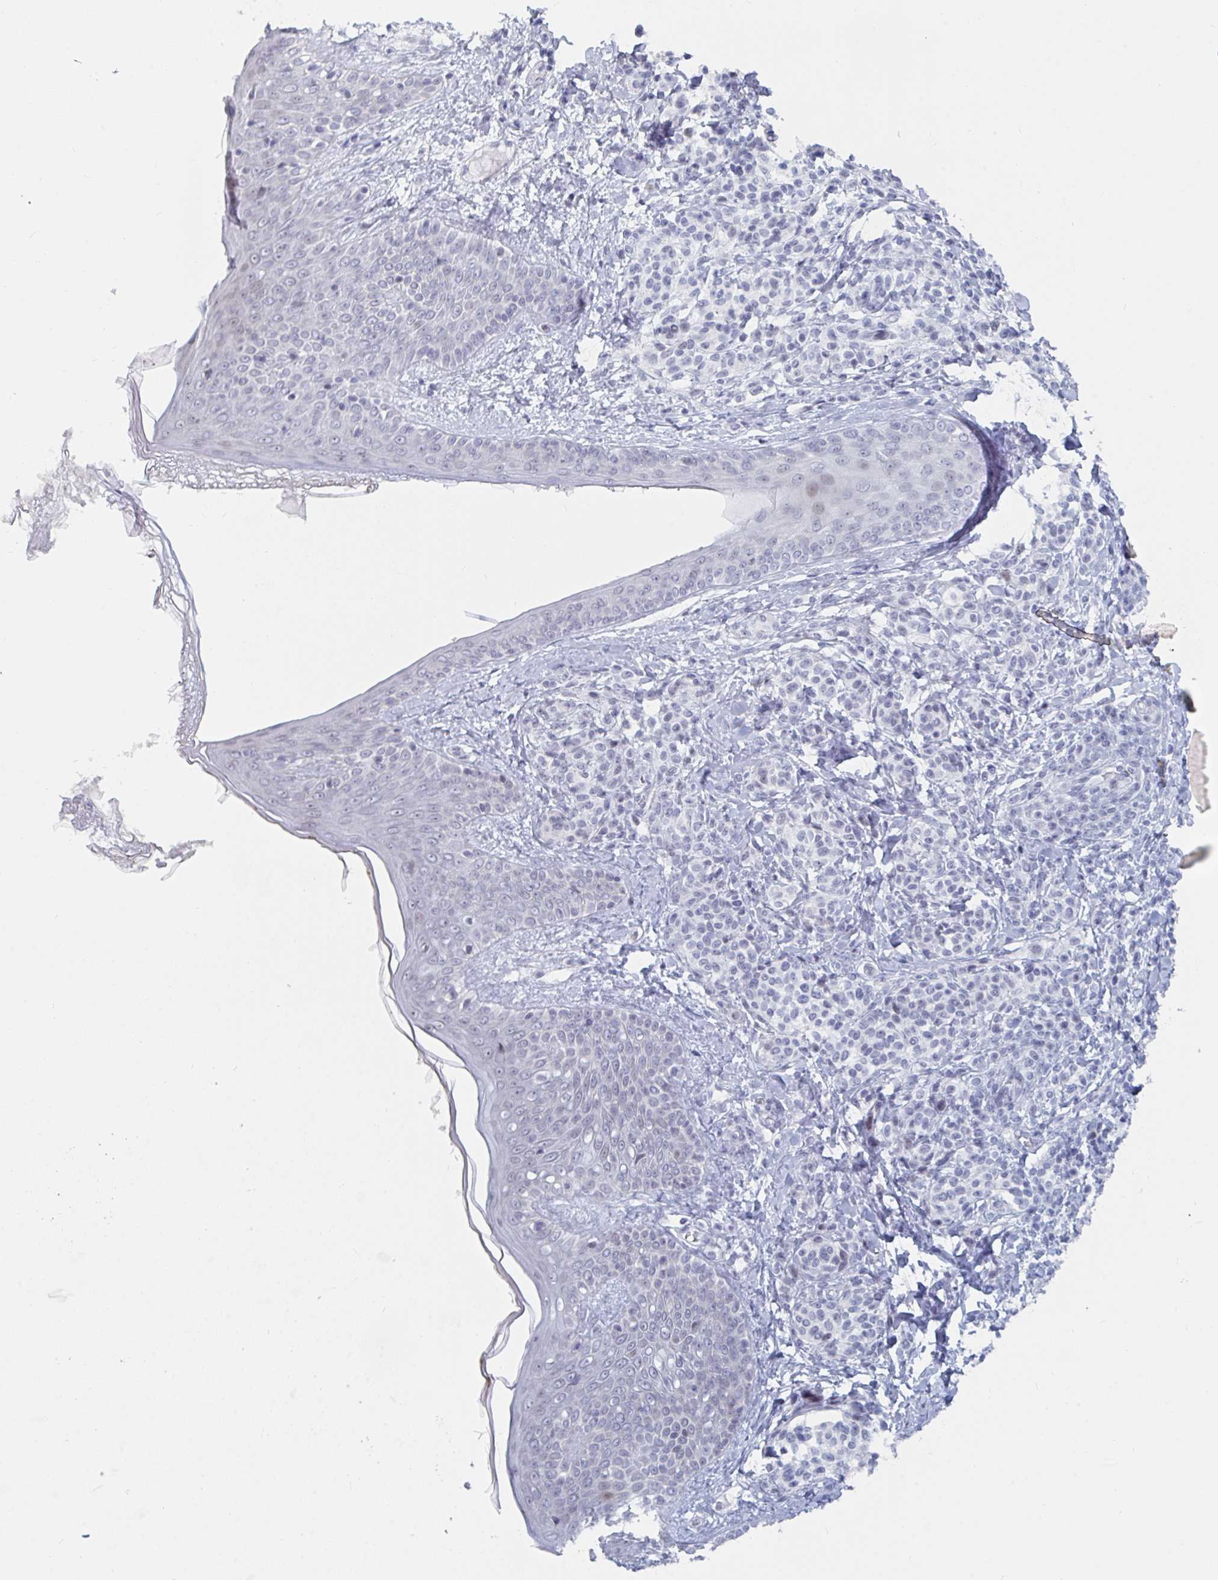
{"staining": {"intensity": "negative", "quantity": "none", "location": "none"}, "tissue": "skin", "cell_type": "Fibroblasts", "image_type": "normal", "snomed": [{"axis": "morphology", "description": "Normal tissue, NOS"}, {"axis": "topography", "description": "Skin"}], "caption": "IHC histopathology image of benign skin stained for a protein (brown), which exhibits no expression in fibroblasts.", "gene": "NR1H2", "patient": {"sex": "male", "age": 16}}